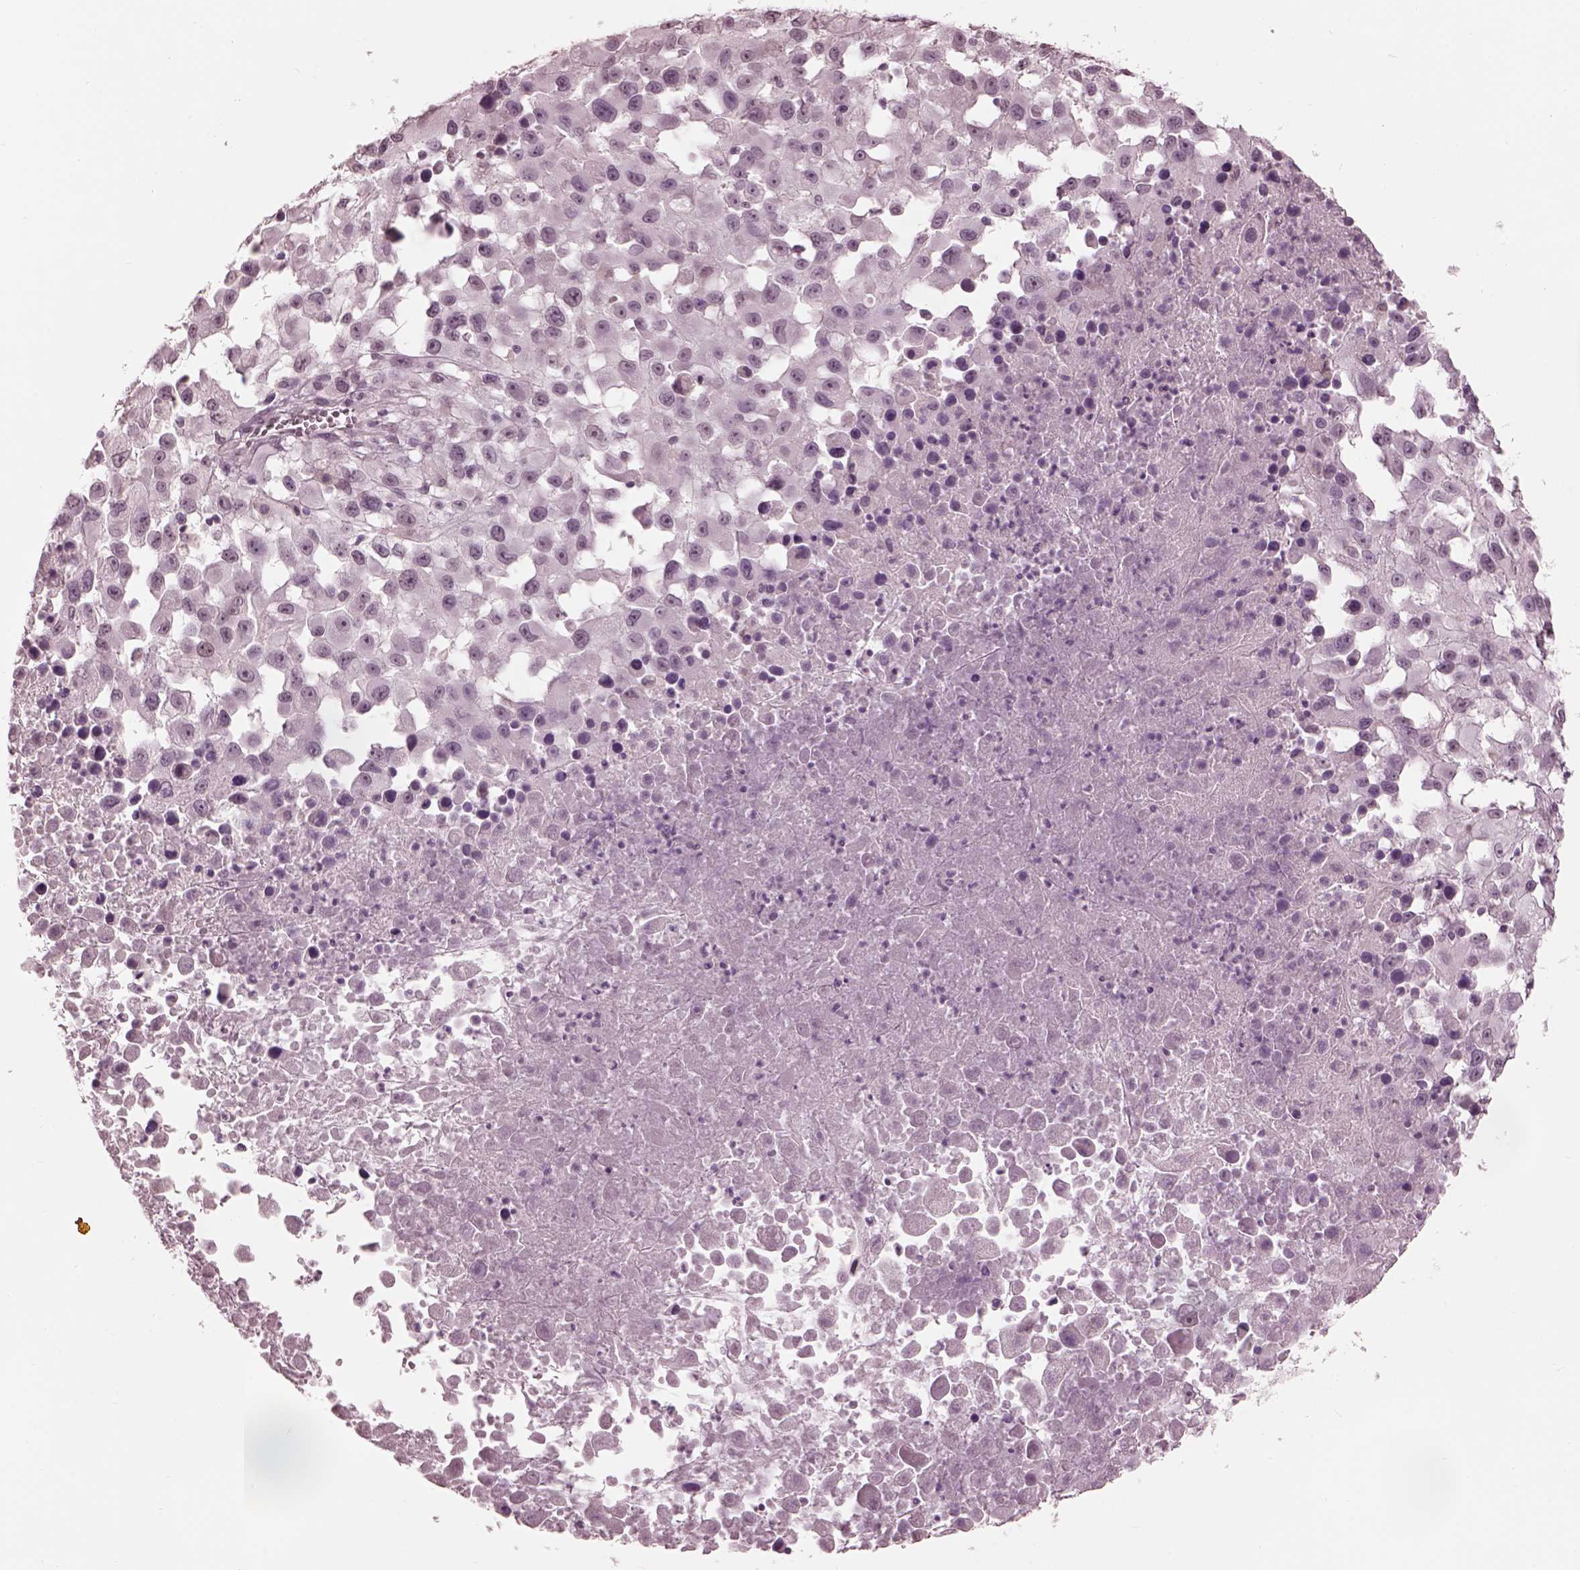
{"staining": {"intensity": "negative", "quantity": "none", "location": "none"}, "tissue": "melanoma", "cell_type": "Tumor cells", "image_type": "cancer", "snomed": [{"axis": "morphology", "description": "Malignant melanoma, Metastatic site"}, {"axis": "topography", "description": "Soft tissue"}], "caption": "Immunohistochemical staining of human melanoma shows no significant expression in tumor cells.", "gene": "GARIN4", "patient": {"sex": "male", "age": 50}}